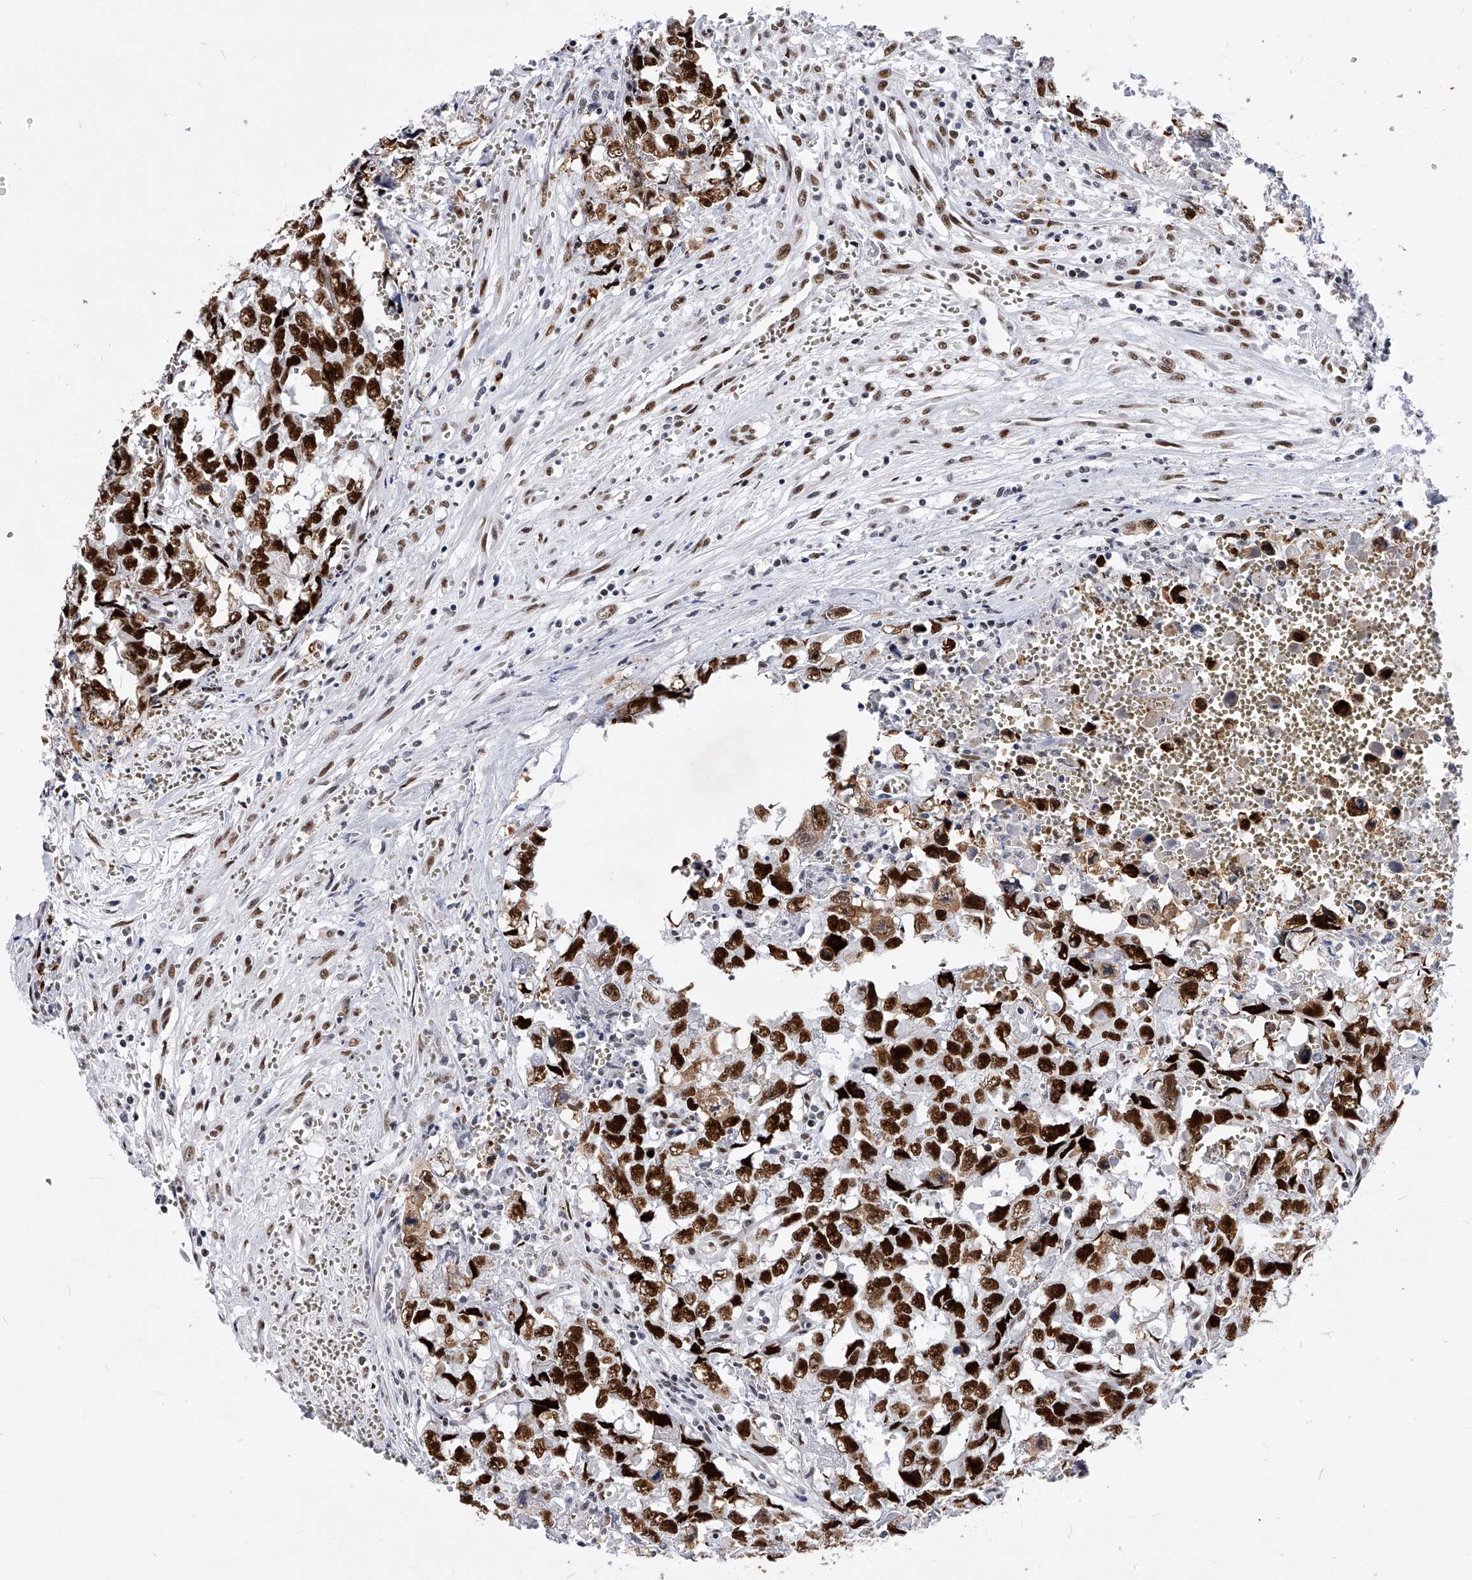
{"staining": {"intensity": "strong", "quantity": ">75%", "location": "nuclear"}, "tissue": "testis cancer", "cell_type": "Tumor cells", "image_type": "cancer", "snomed": [{"axis": "morphology", "description": "Carcinoma, Embryonal, NOS"}, {"axis": "topography", "description": "Testis"}], "caption": "A histopathology image of human embryonal carcinoma (testis) stained for a protein displays strong nuclear brown staining in tumor cells. The staining was performed using DAB (3,3'-diaminobenzidine), with brown indicating positive protein expression. Nuclei are stained blue with hematoxylin.", "gene": "TESK2", "patient": {"sex": "male", "age": 31}}